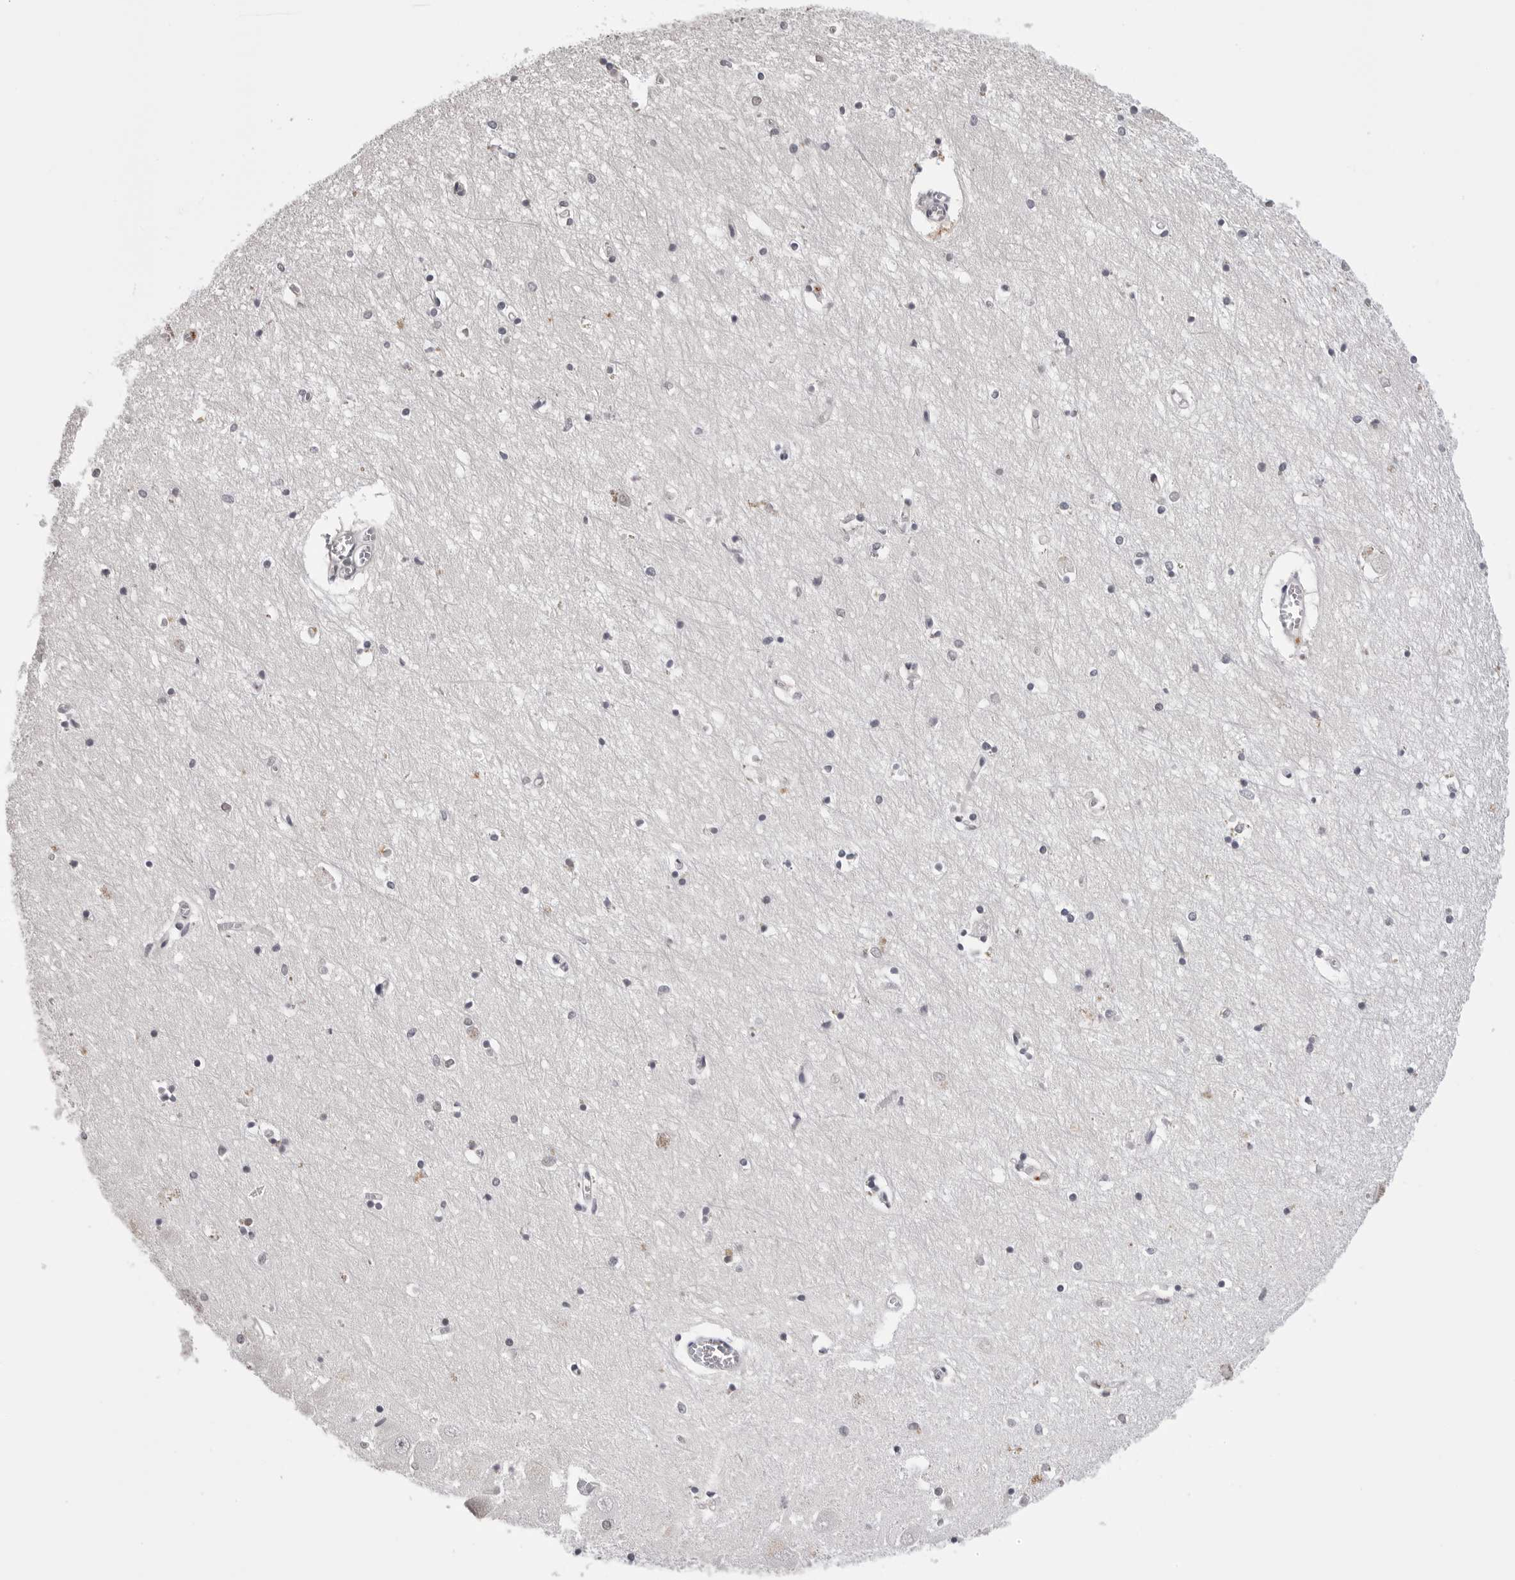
{"staining": {"intensity": "negative", "quantity": "none", "location": "none"}, "tissue": "hippocampus", "cell_type": "Glial cells", "image_type": "normal", "snomed": [{"axis": "morphology", "description": "Normal tissue, NOS"}, {"axis": "topography", "description": "Hippocampus"}], "caption": "Immunohistochemistry histopathology image of normal hippocampus stained for a protein (brown), which exhibits no positivity in glial cells.", "gene": "CDK20", "patient": {"sex": "male", "age": 70}}